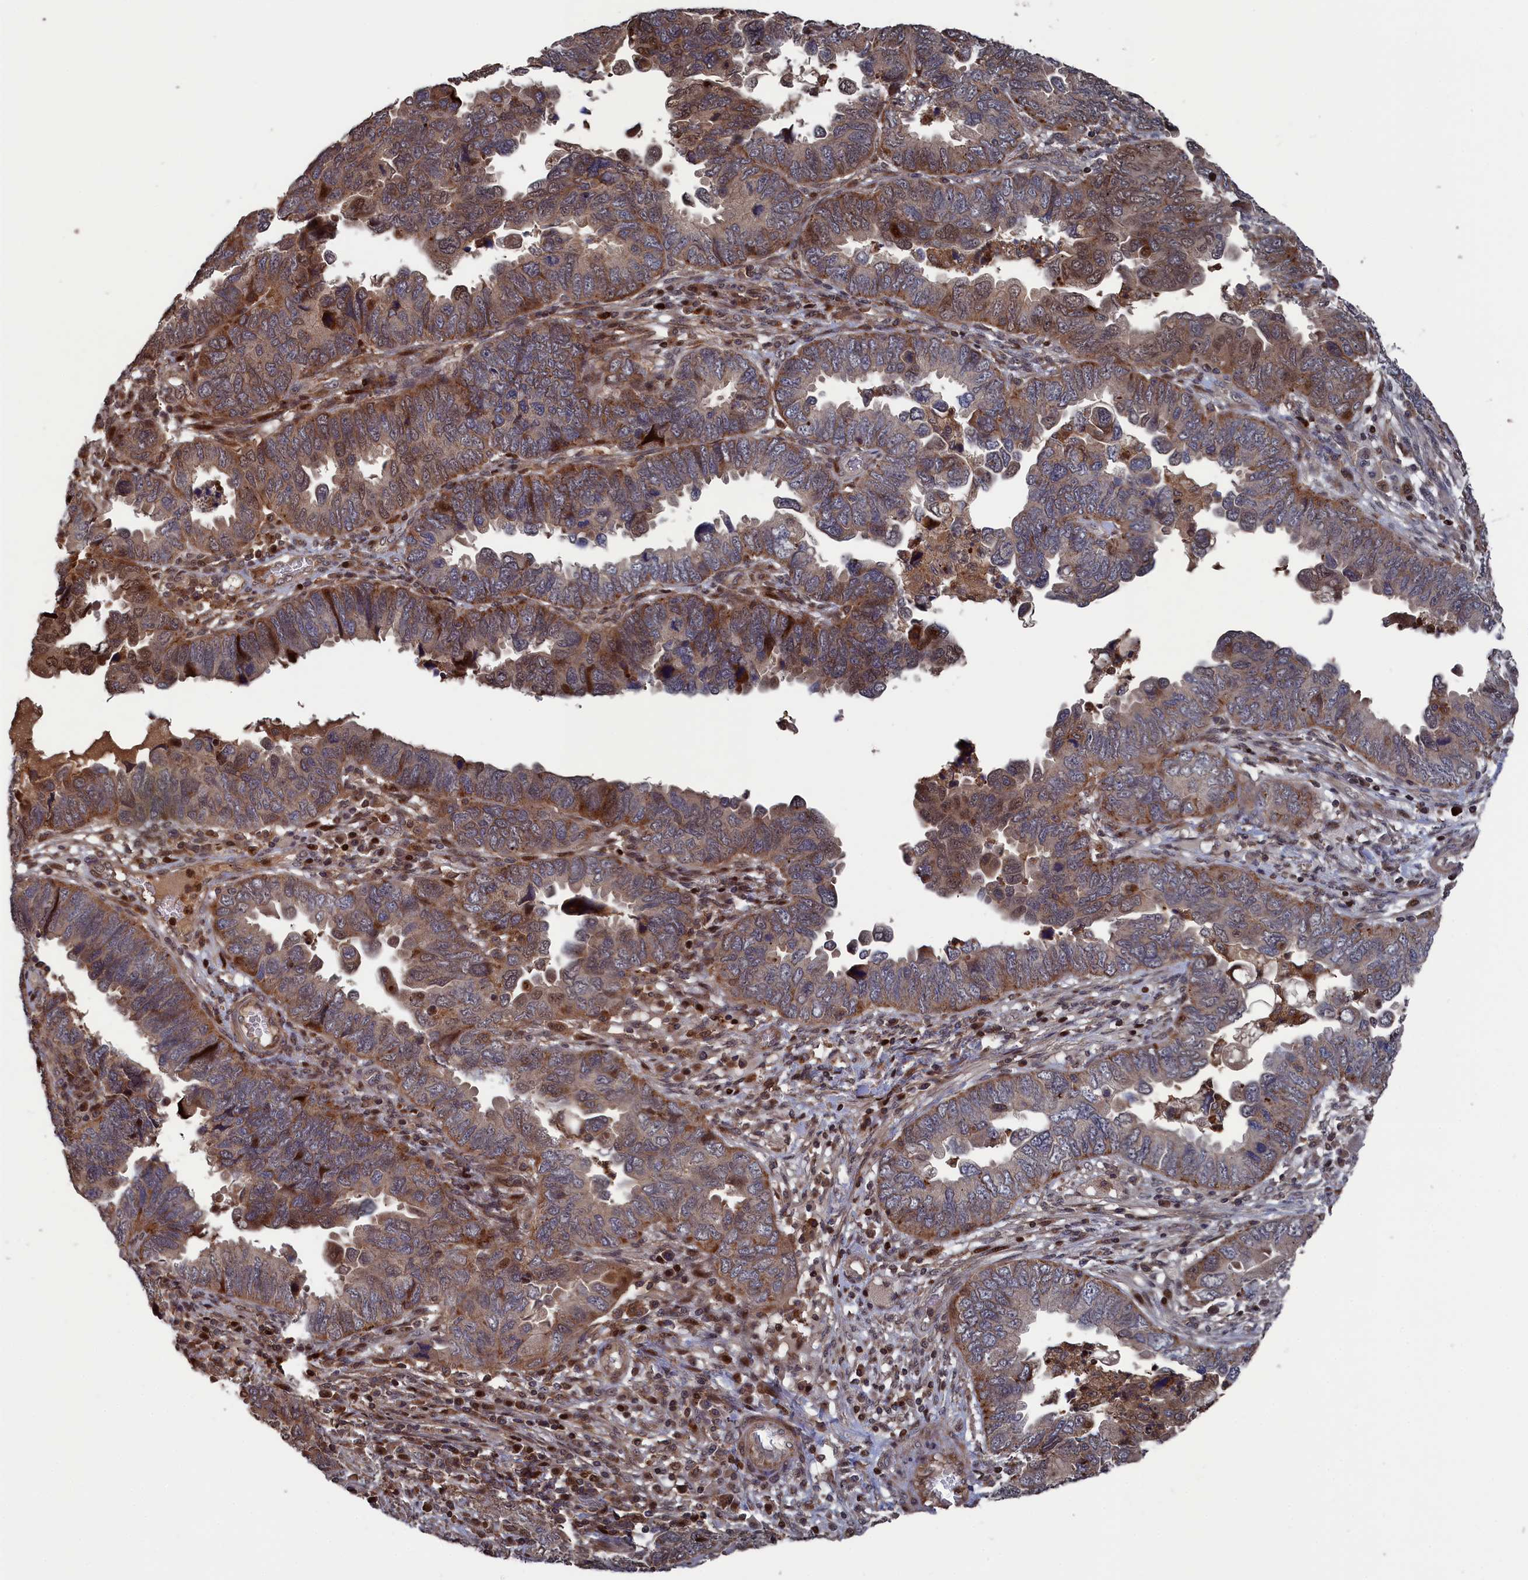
{"staining": {"intensity": "moderate", "quantity": "25%-75%", "location": "cytoplasmic/membranous,nuclear"}, "tissue": "endometrial cancer", "cell_type": "Tumor cells", "image_type": "cancer", "snomed": [{"axis": "morphology", "description": "Adenocarcinoma, NOS"}, {"axis": "topography", "description": "Endometrium"}], "caption": "Tumor cells reveal medium levels of moderate cytoplasmic/membranous and nuclear expression in about 25%-75% of cells in human endometrial cancer.", "gene": "PLA2G15", "patient": {"sex": "female", "age": 79}}